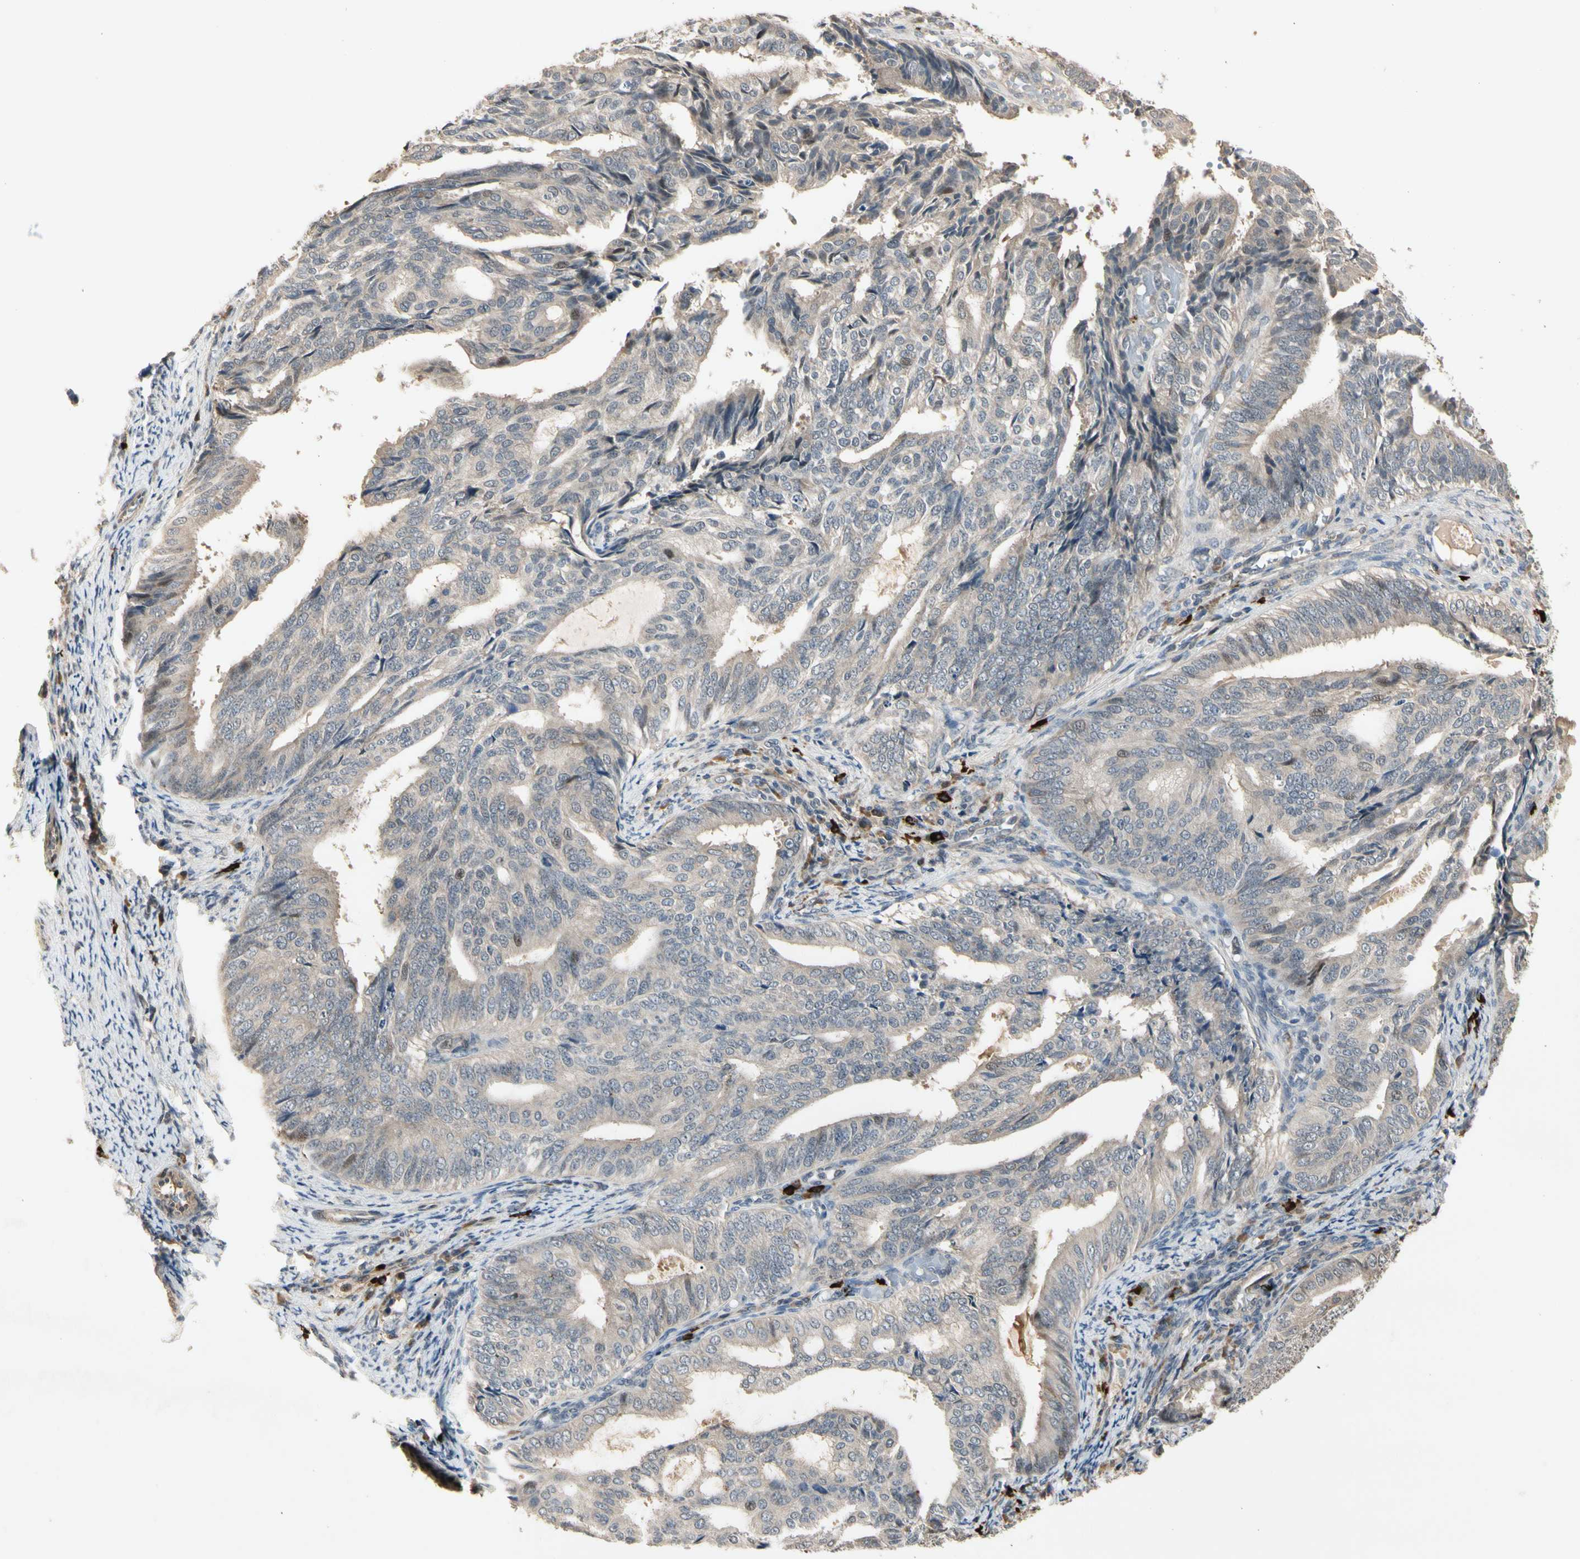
{"staining": {"intensity": "weak", "quantity": "<25%", "location": "cytoplasmic/membranous"}, "tissue": "endometrial cancer", "cell_type": "Tumor cells", "image_type": "cancer", "snomed": [{"axis": "morphology", "description": "Adenocarcinoma, NOS"}, {"axis": "topography", "description": "Endometrium"}], "caption": "Immunohistochemical staining of endometrial cancer (adenocarcinoma) exhibits no significant positivity in tumor cells.", "gene": "ATG4C", "patient": {"sex": "female", "age": 58}}